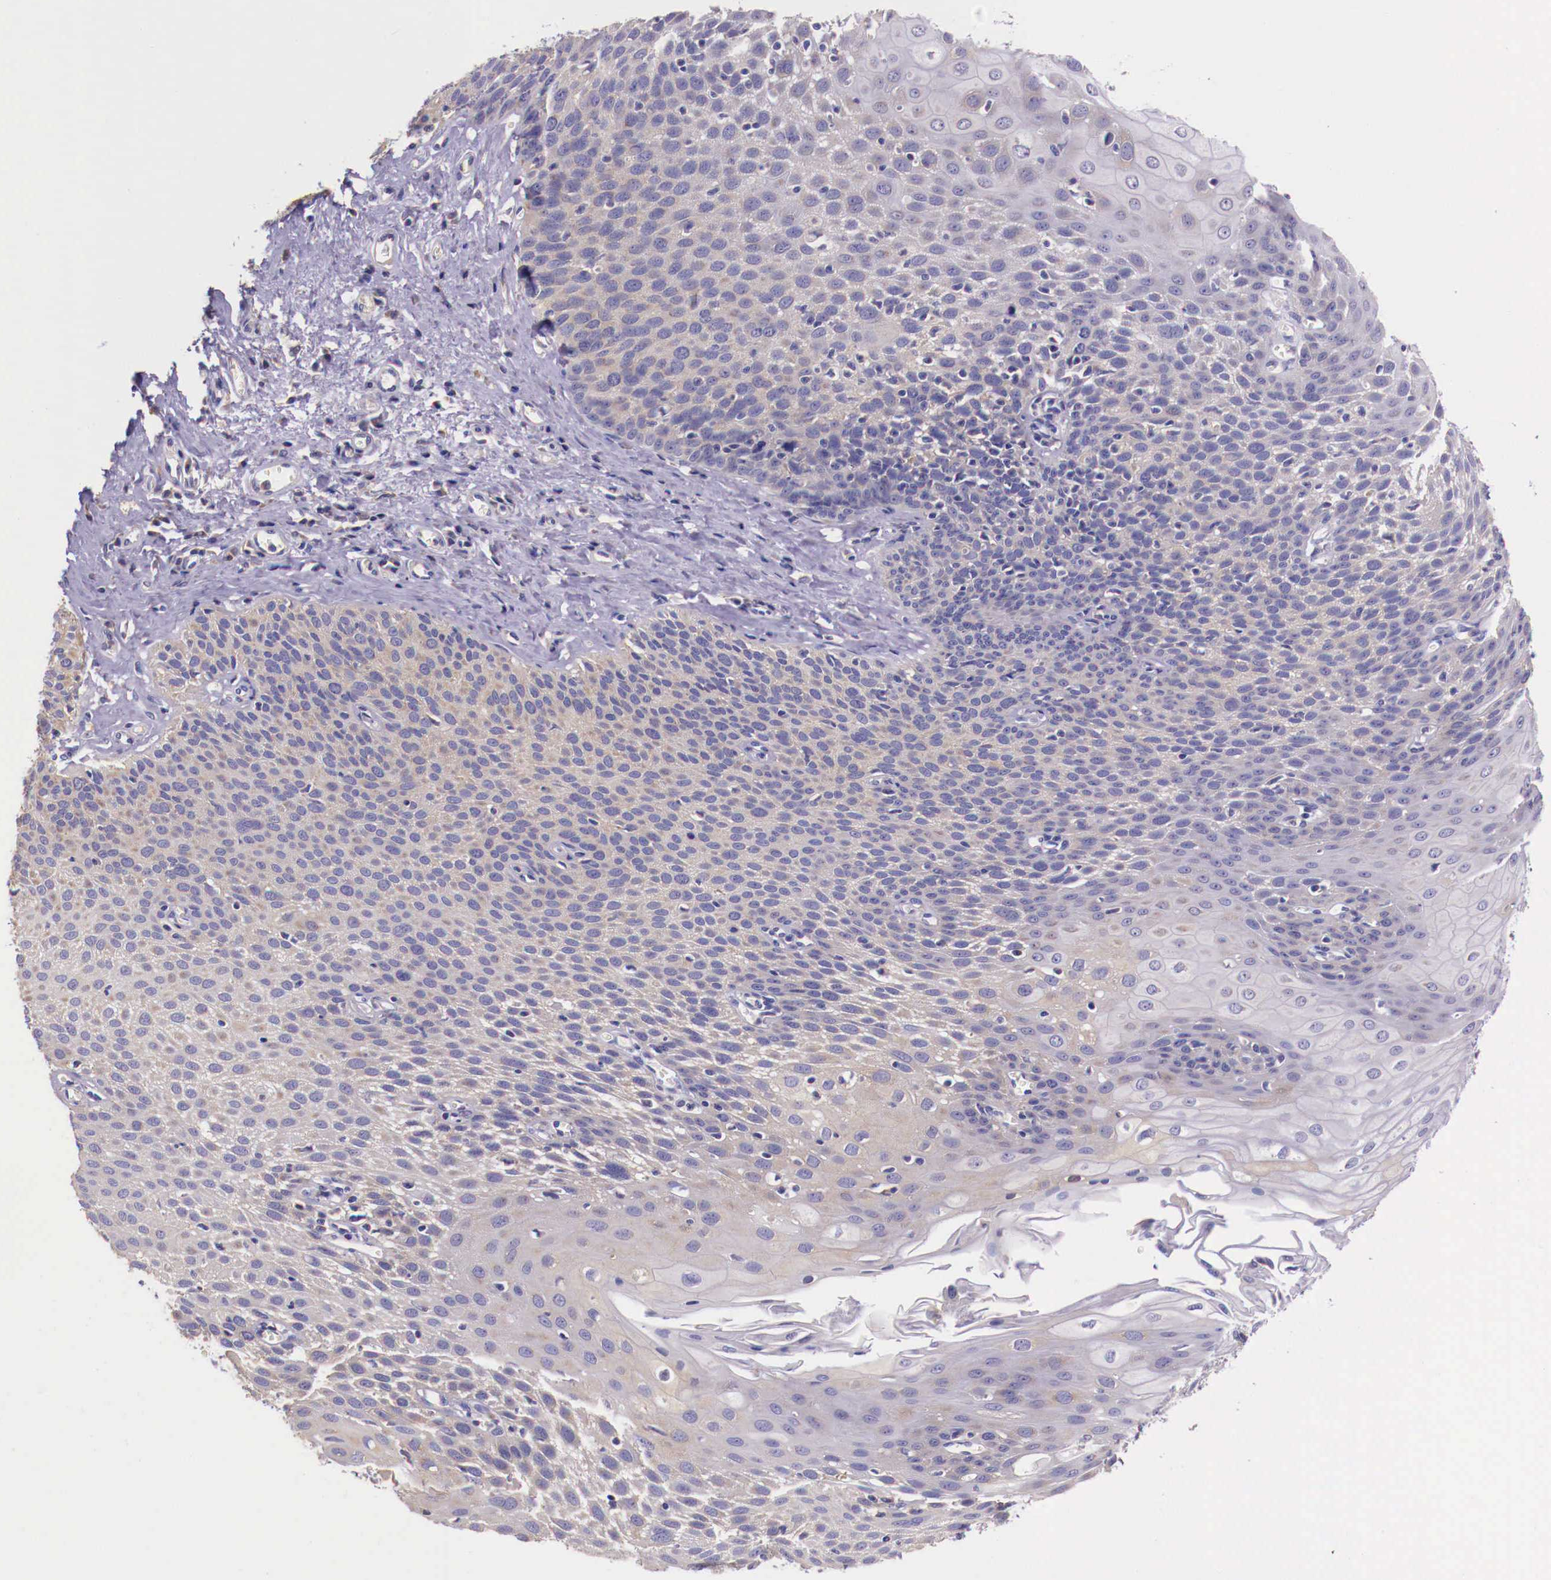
{"staining": {"intensity": "weak", "quantity": "<25%", "location": "cytoplasmic/membranous"}, "tissue": "esophagus", "cell_type": "Squamous epithelial cells", "image_type": "normal", "snomed": [{"axis": "morphology", "description": "Normal tissue, NOS"}, {"axis": "topography", "description": "Esophagus"}], "caption": "Protein analysis of unremarkable esophagus reveals no significant expression in squamous epithelial cells.", "gene": "GRIPAP1", "patient": {"sex": "male", "age": 65}}